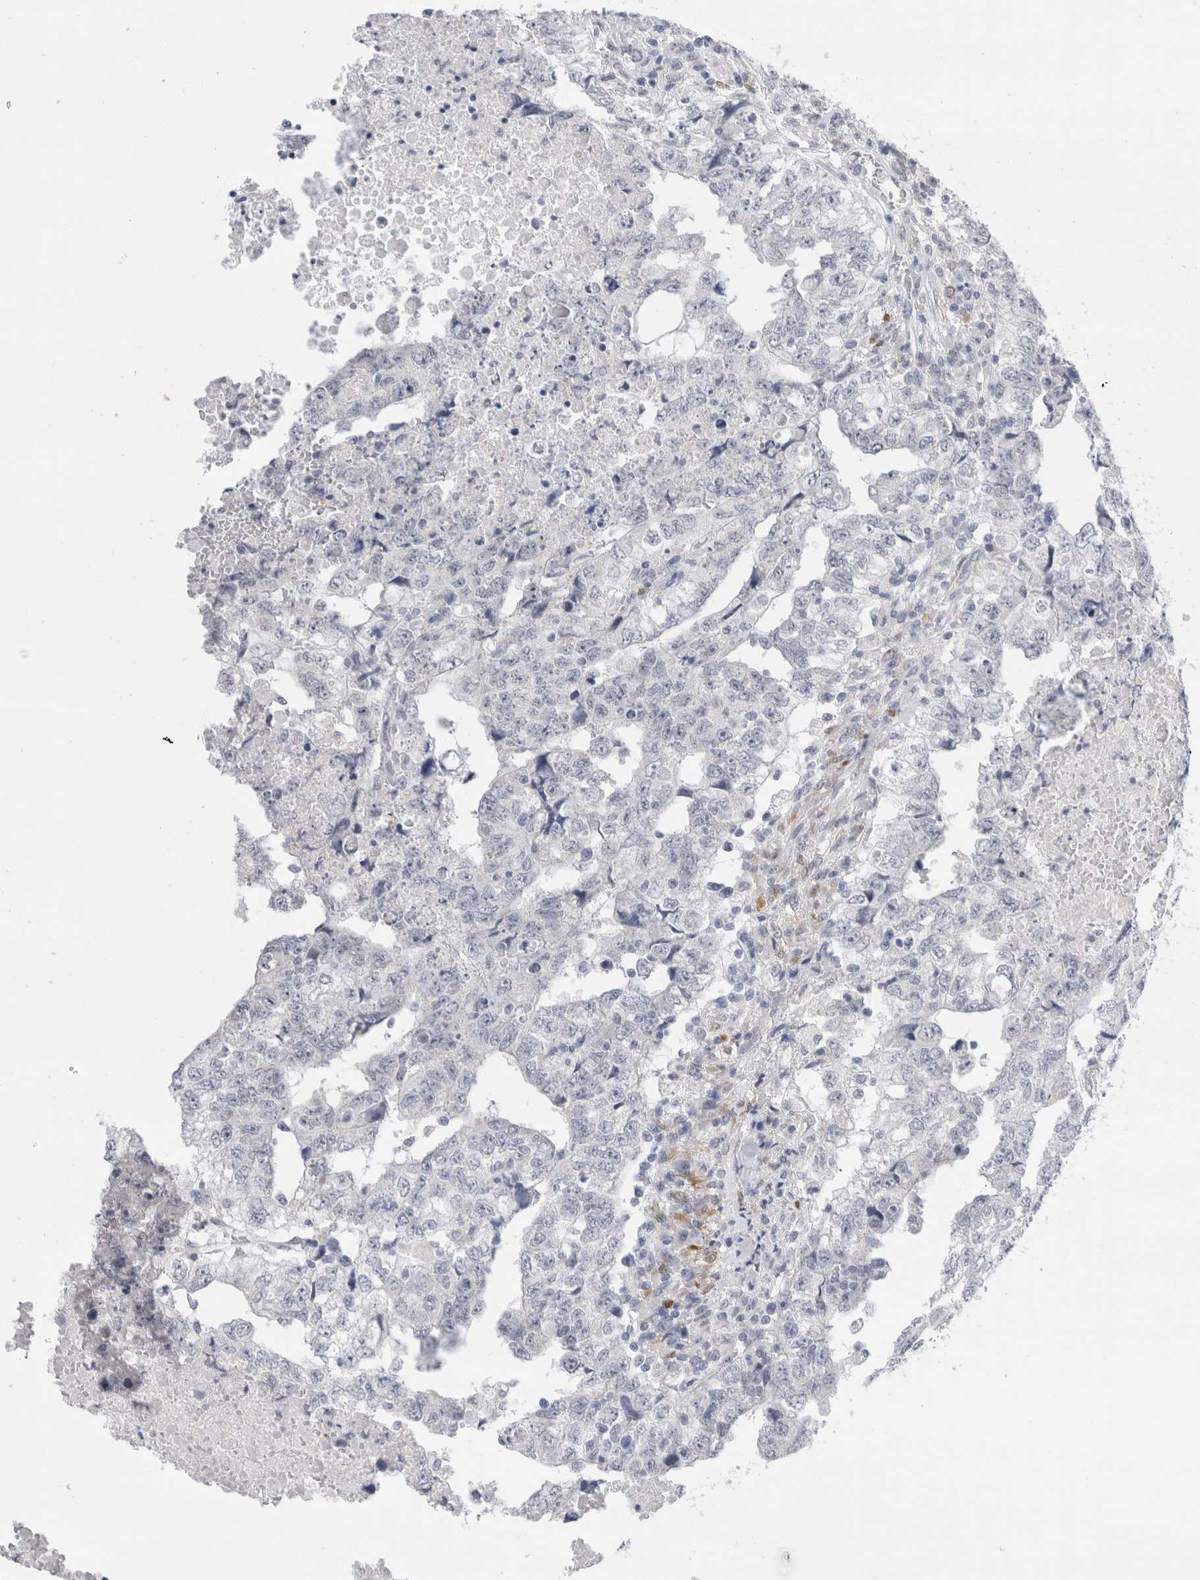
{"staining": {"intensity": "negative", "quantity": "none", "location": "none"}, "tissue": "testis cancer", "cell_type": "Tumor cells", "image_type": "cancer", "snomed": [{"axis": "morphology", "description": "Carcinoma, Embryonal, NOS"}, {"axis": "topography", "description": "Testis"}], "caption": "Tumor cells show no significant protein expression in testis cancer (embryonal carcinoma). The staining was performed using DAB to visualize the protein expression in brown, while the nuclei were stained in blue with hematoxylin (Magnification: 20x).", "gene": "SLC22A12", "patient": {"sex": "male", "age": 36}}